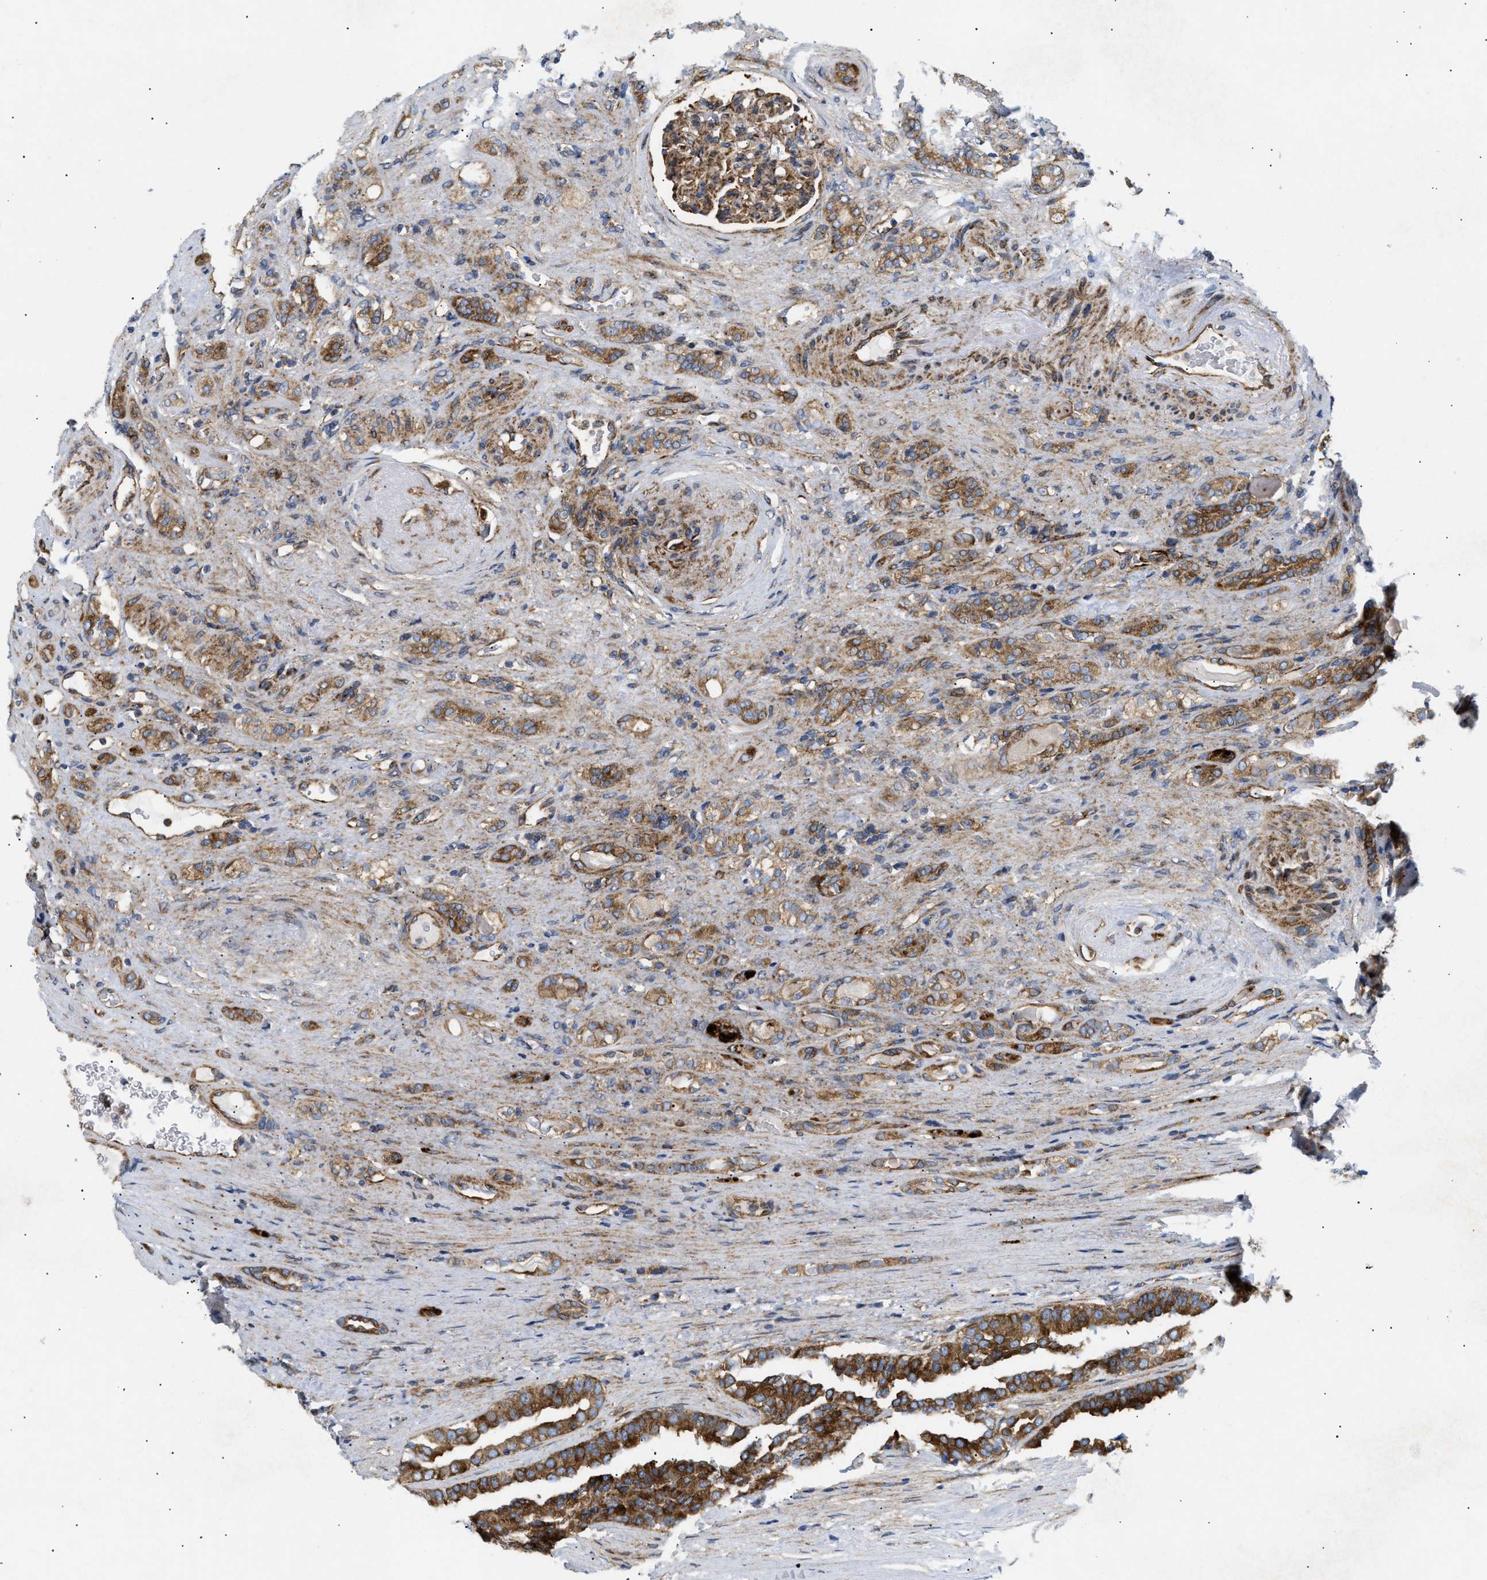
{"staining": {"intensity": "strong", "quantity": ">75%", "location": "cytoplasmic/membranous"}, "tissue": "renal cancer", "cell_type": "Tumor cells", "image_type": "cancer", "snomed": [{"axis": "morphology", "description": "Adenocarcinoma, NOS"}, {"axis": "topography", "description": "Kidney"}], "caption": "Immunohistochemistry (IHC) of renal cancer shows high levels of strong cytoplasmic/membranous expression in approximately >75% of tumor cells. The staining was performed using DAB (3,3'-diaminobenzidine), with brown indicating positive protein expression. Nuclei are stained blue with hematoxylin.", "gene": "DCTN4", "patient": {"sex": "male", "age": 46}}